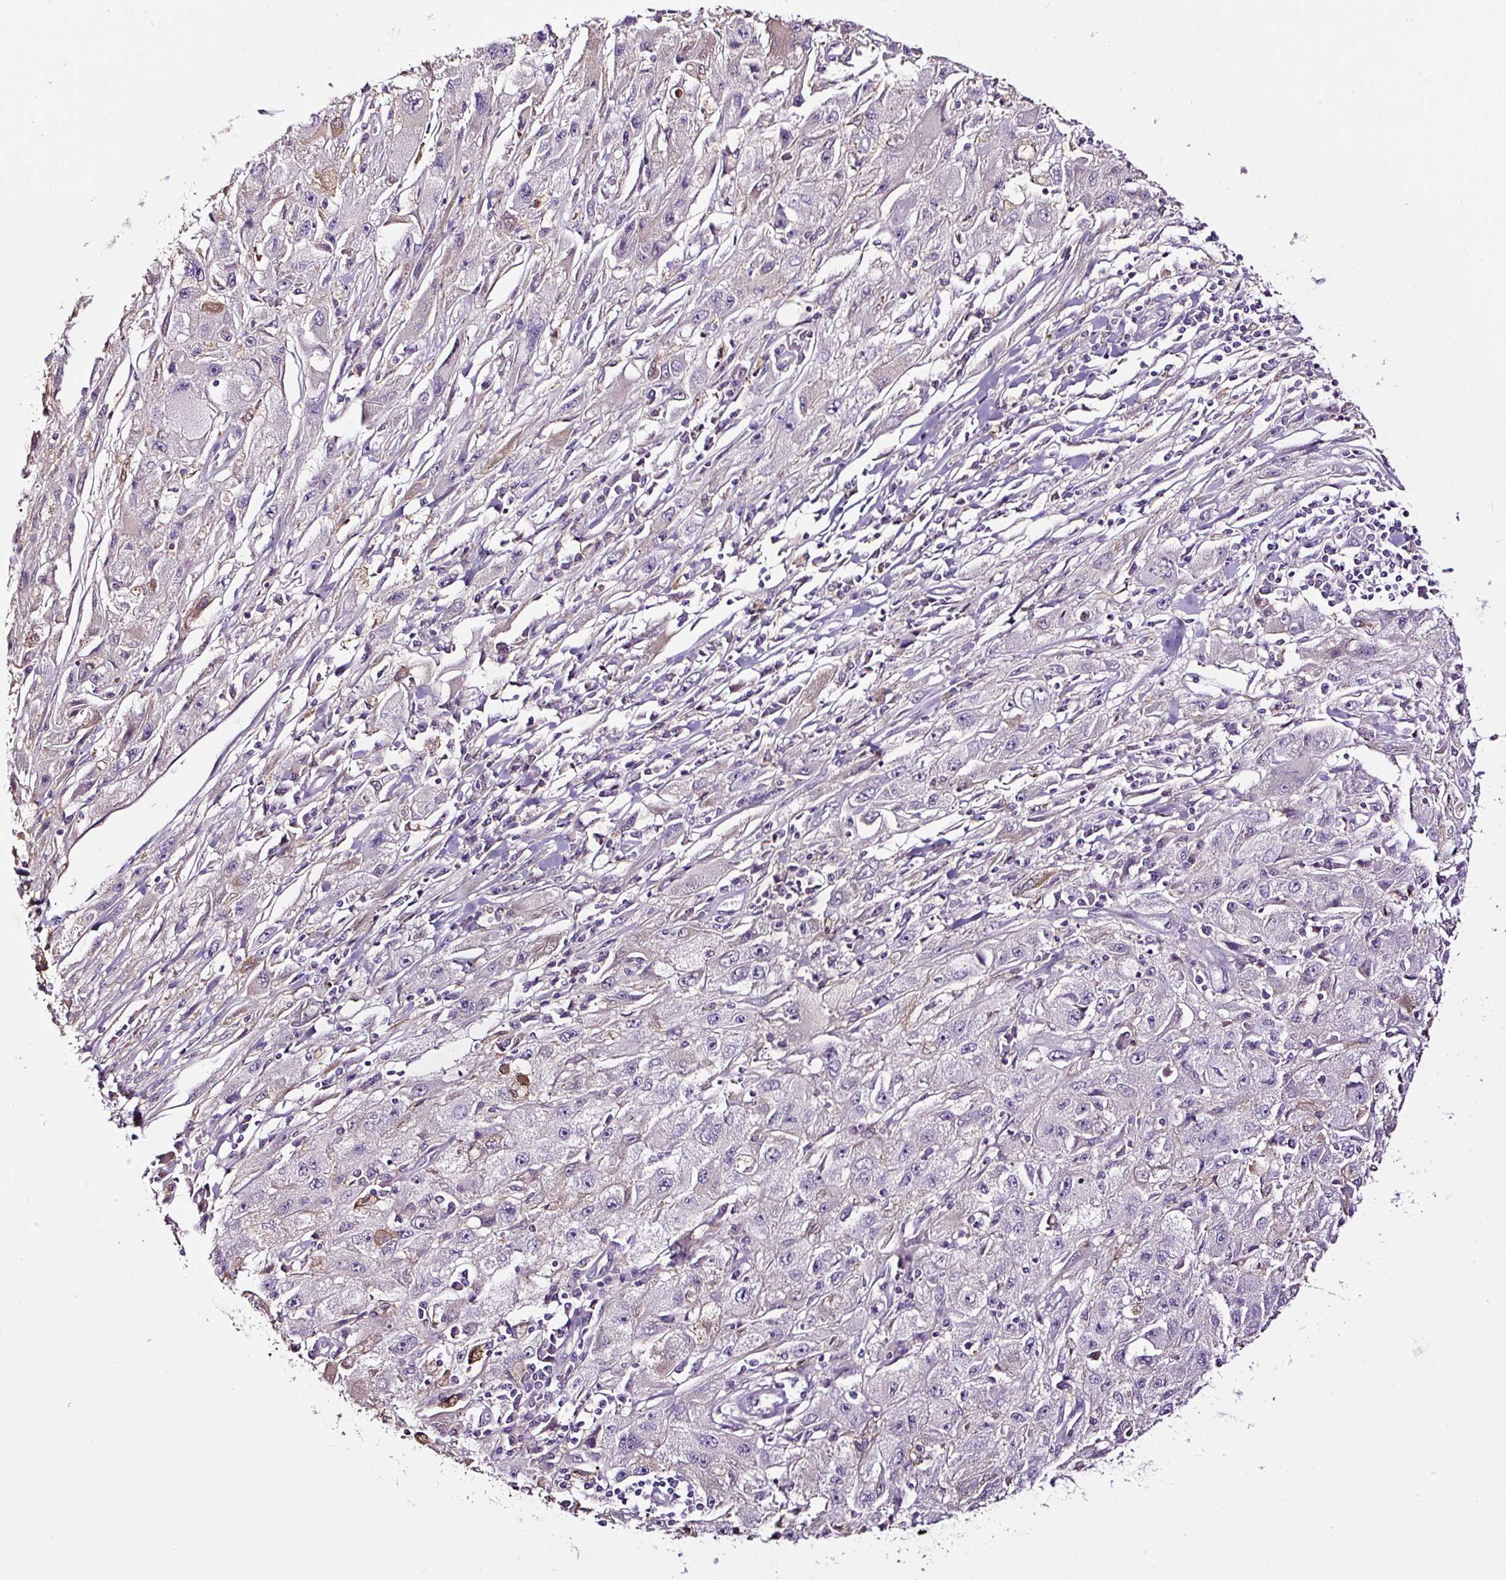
{"staining": {"intensity": "negative", "quantity": "none", "location": "none"}, "tissue": "melanoma", "cell_type": "Tumor cells", "image_type": "cancer", "snomed": [{"axis": "morphology", "description": "Malignant melanoma, Metastatic site"}, {"axis": "topography", "description": "Skin"}], "caption": "The histopathology image demonstrates no significant positivity in tumor cells of malignant melanoma (metastatic site). (DAB immunohistochemistry (IHC), high magnification).", "gene": "LRRC24", "patient": {"sex": "male", "age": 53}}